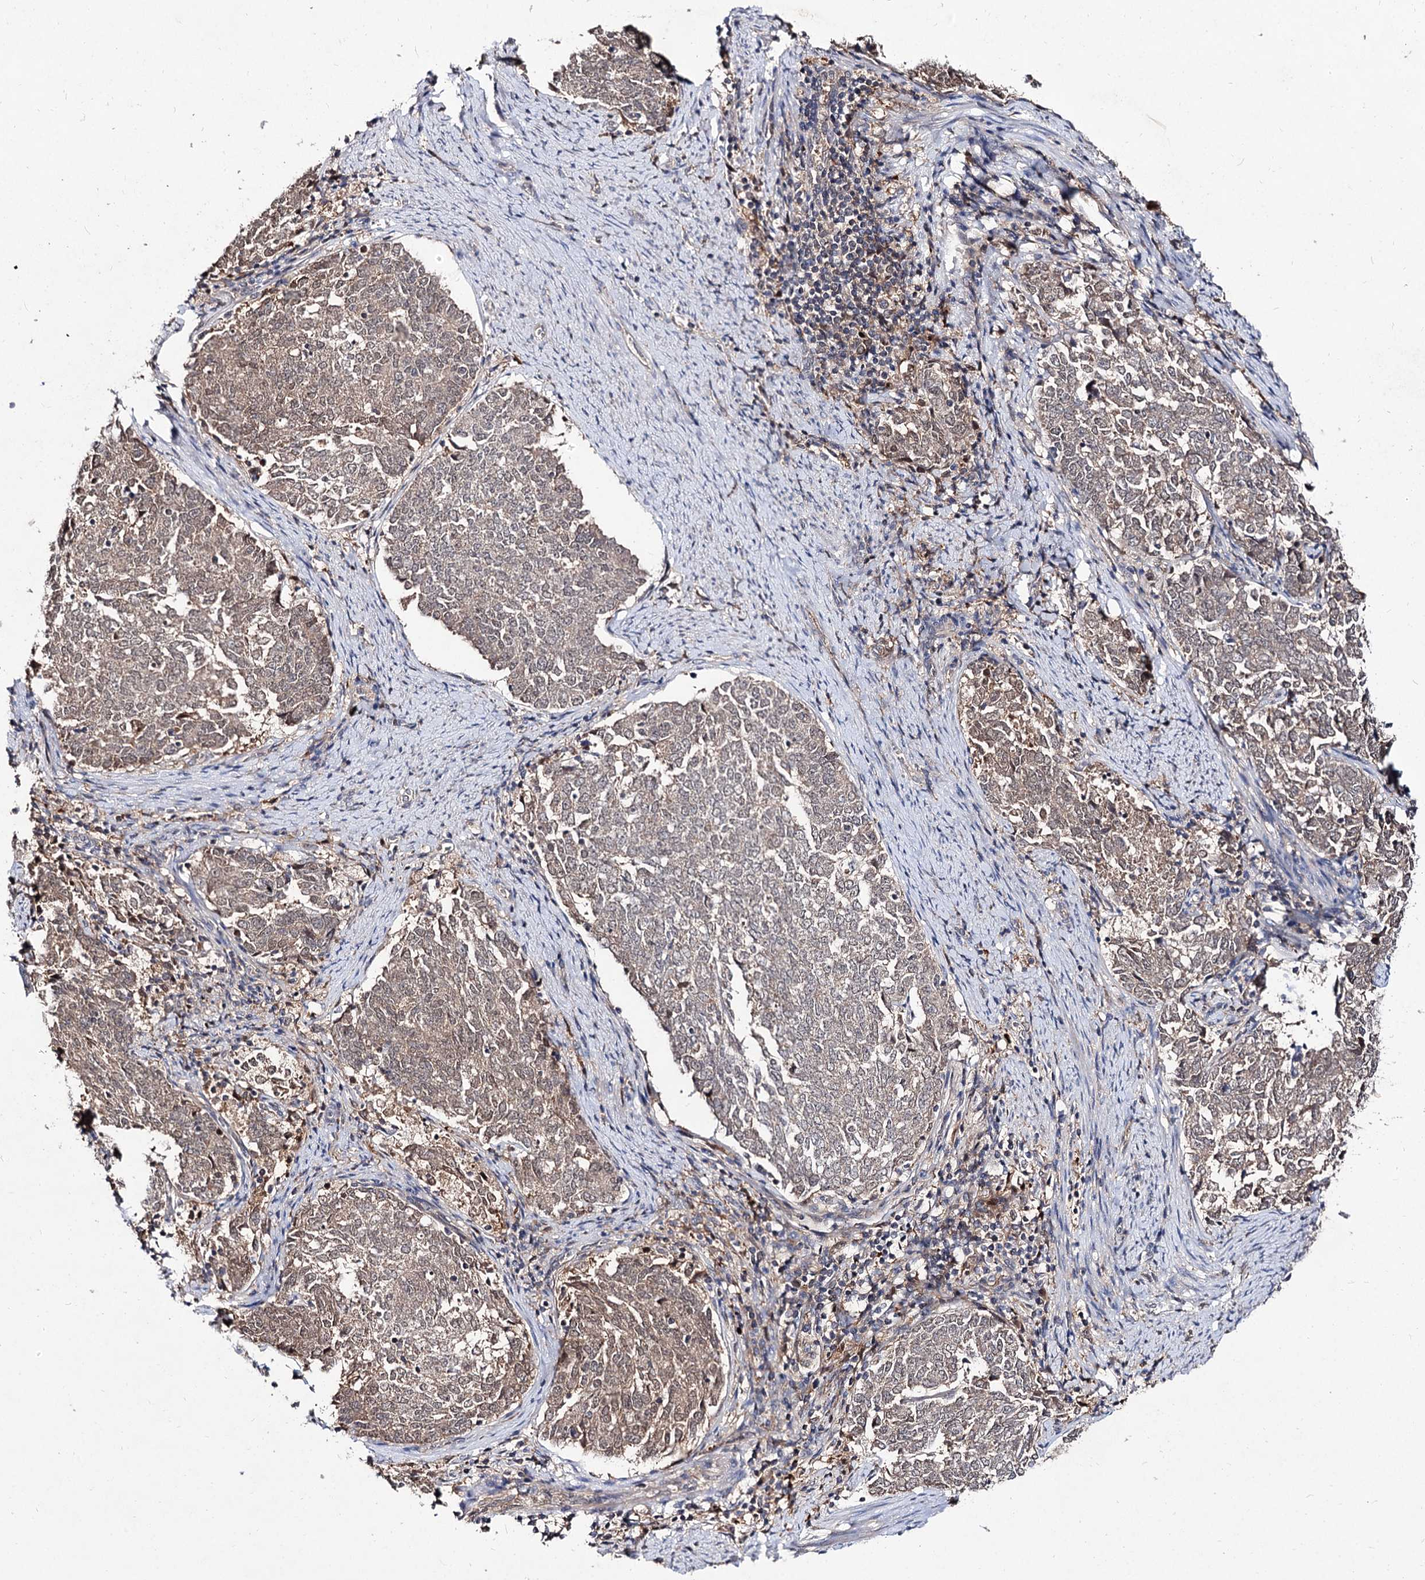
{"staining": {"intensity": "negative", "quantity": "none", "location": "none"}, "tissue": "endometrial cancer", "cell_type": "Tumor cells", "image_type": "cancer", "snomed": [{"axis": "morphology", "description": "Adenocarcinoma, NOS"}, {"axis": "topography", "description": "Endometrium"}], "caption": "This is a histopathology image of immunohistochemistry (IHC) staining of endometrial cancer (adenocarcinoma), which shows no expression in tumor cells.", "gene": "ACTR6", "patient": {"sex": "female", "age": 80}}